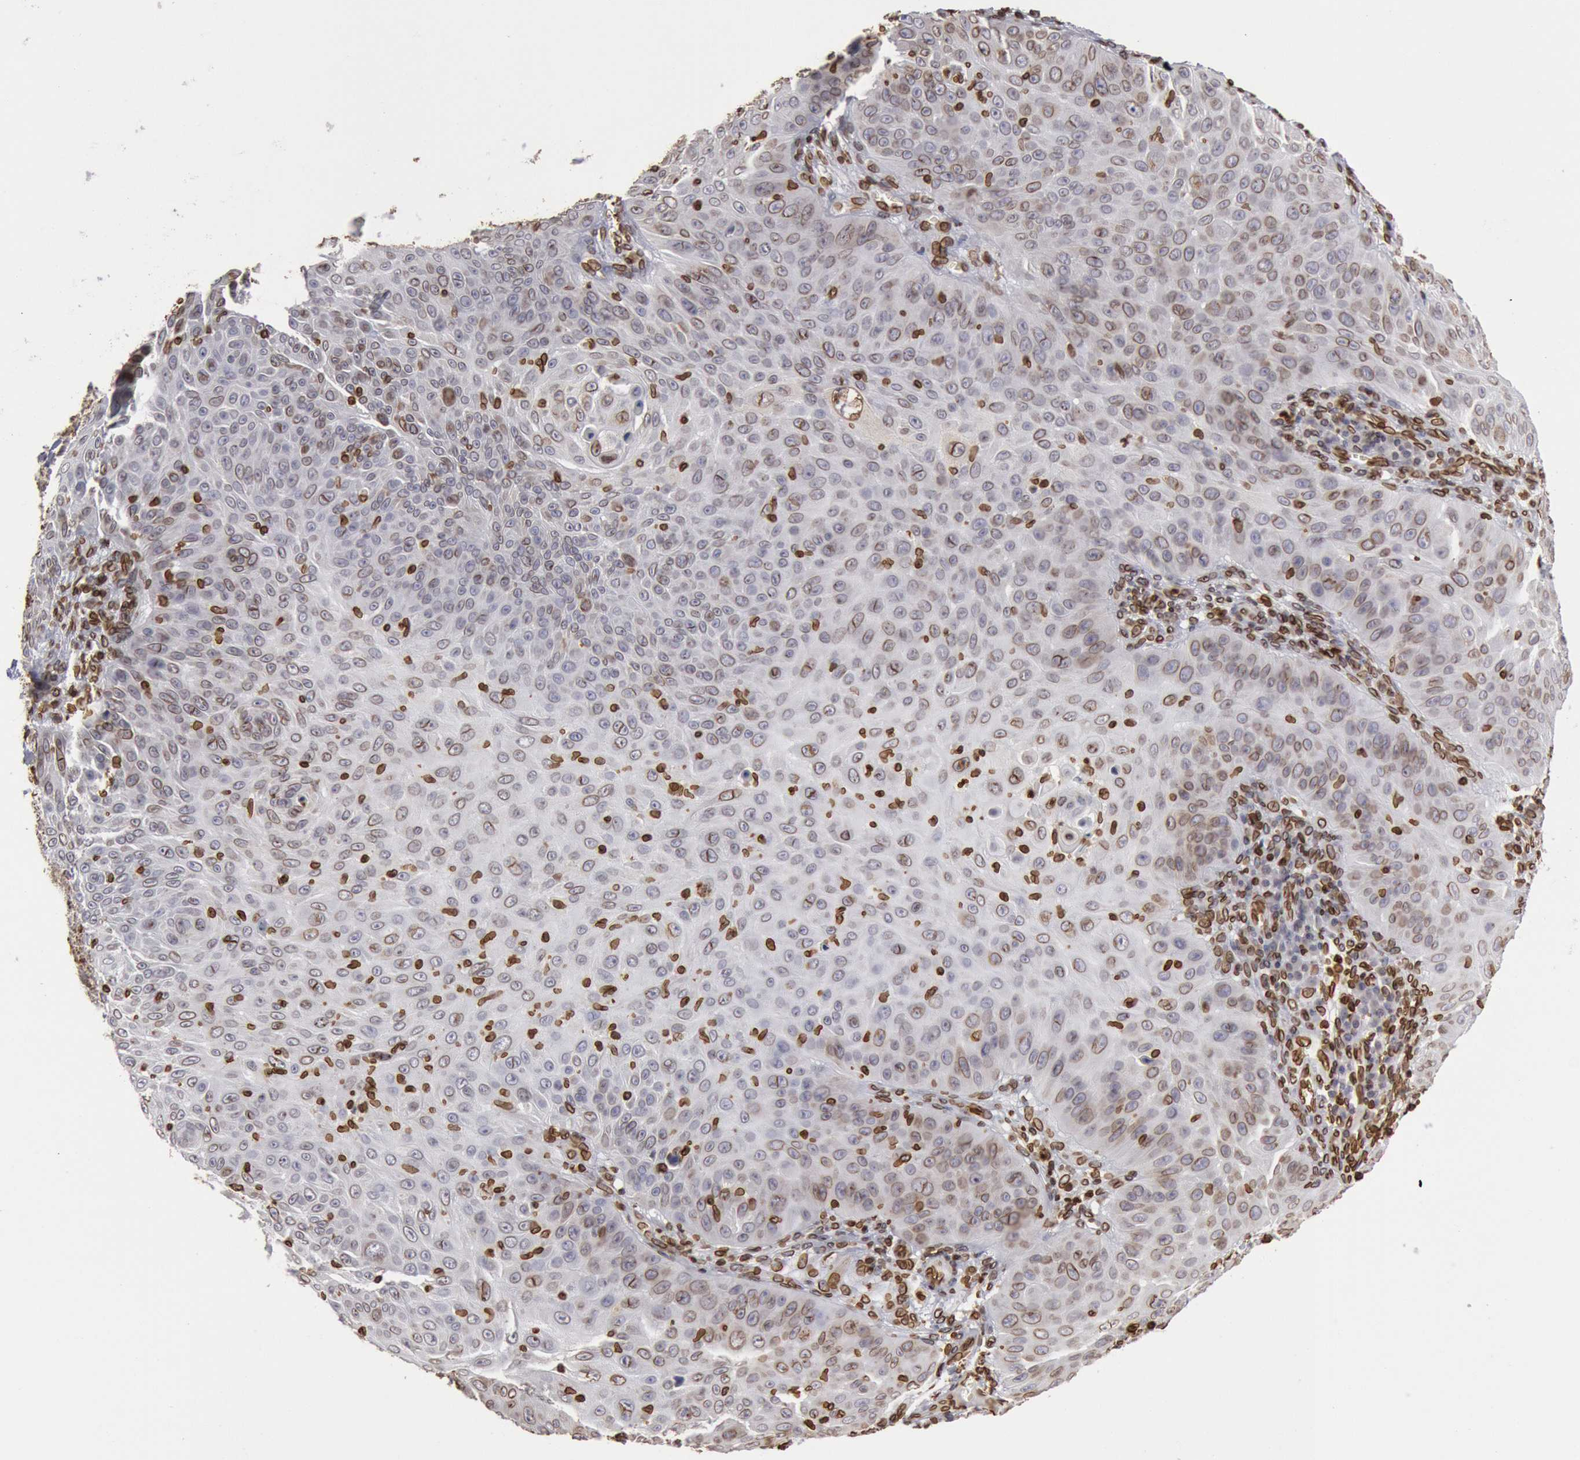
{"staining": {"intensity": "weak", "quantity": "25%-75%", "location": "cytoplasmic/membranous,nuclear"}, "tissue": "skin cancer", "cell_type": "Tumor cells", "image_type": "cancer", "snomed": [{"axis": "morphology", "description": "Squamous cell carcinoma, NOS"}, {"axis": "topography", "description": "Skin"}], "caption": "High-magnification brightfield microscopy of skin cancer (squamous cell carcinoma) stained with DAB (brown) and counterstained with hematoxylin (blue). tumor cells exhibit weak cytoplasmic/membranous and nuclear staining is appreciated in about25%-75% of cells. (Stains: DAB (3,3'-diaminobenzidine) in brown, nuclei in blue, Microscopy: brightfield microscopy at high magnification).", "gene": "SUN2", "patient": {"sex": "male", "age": 82}}